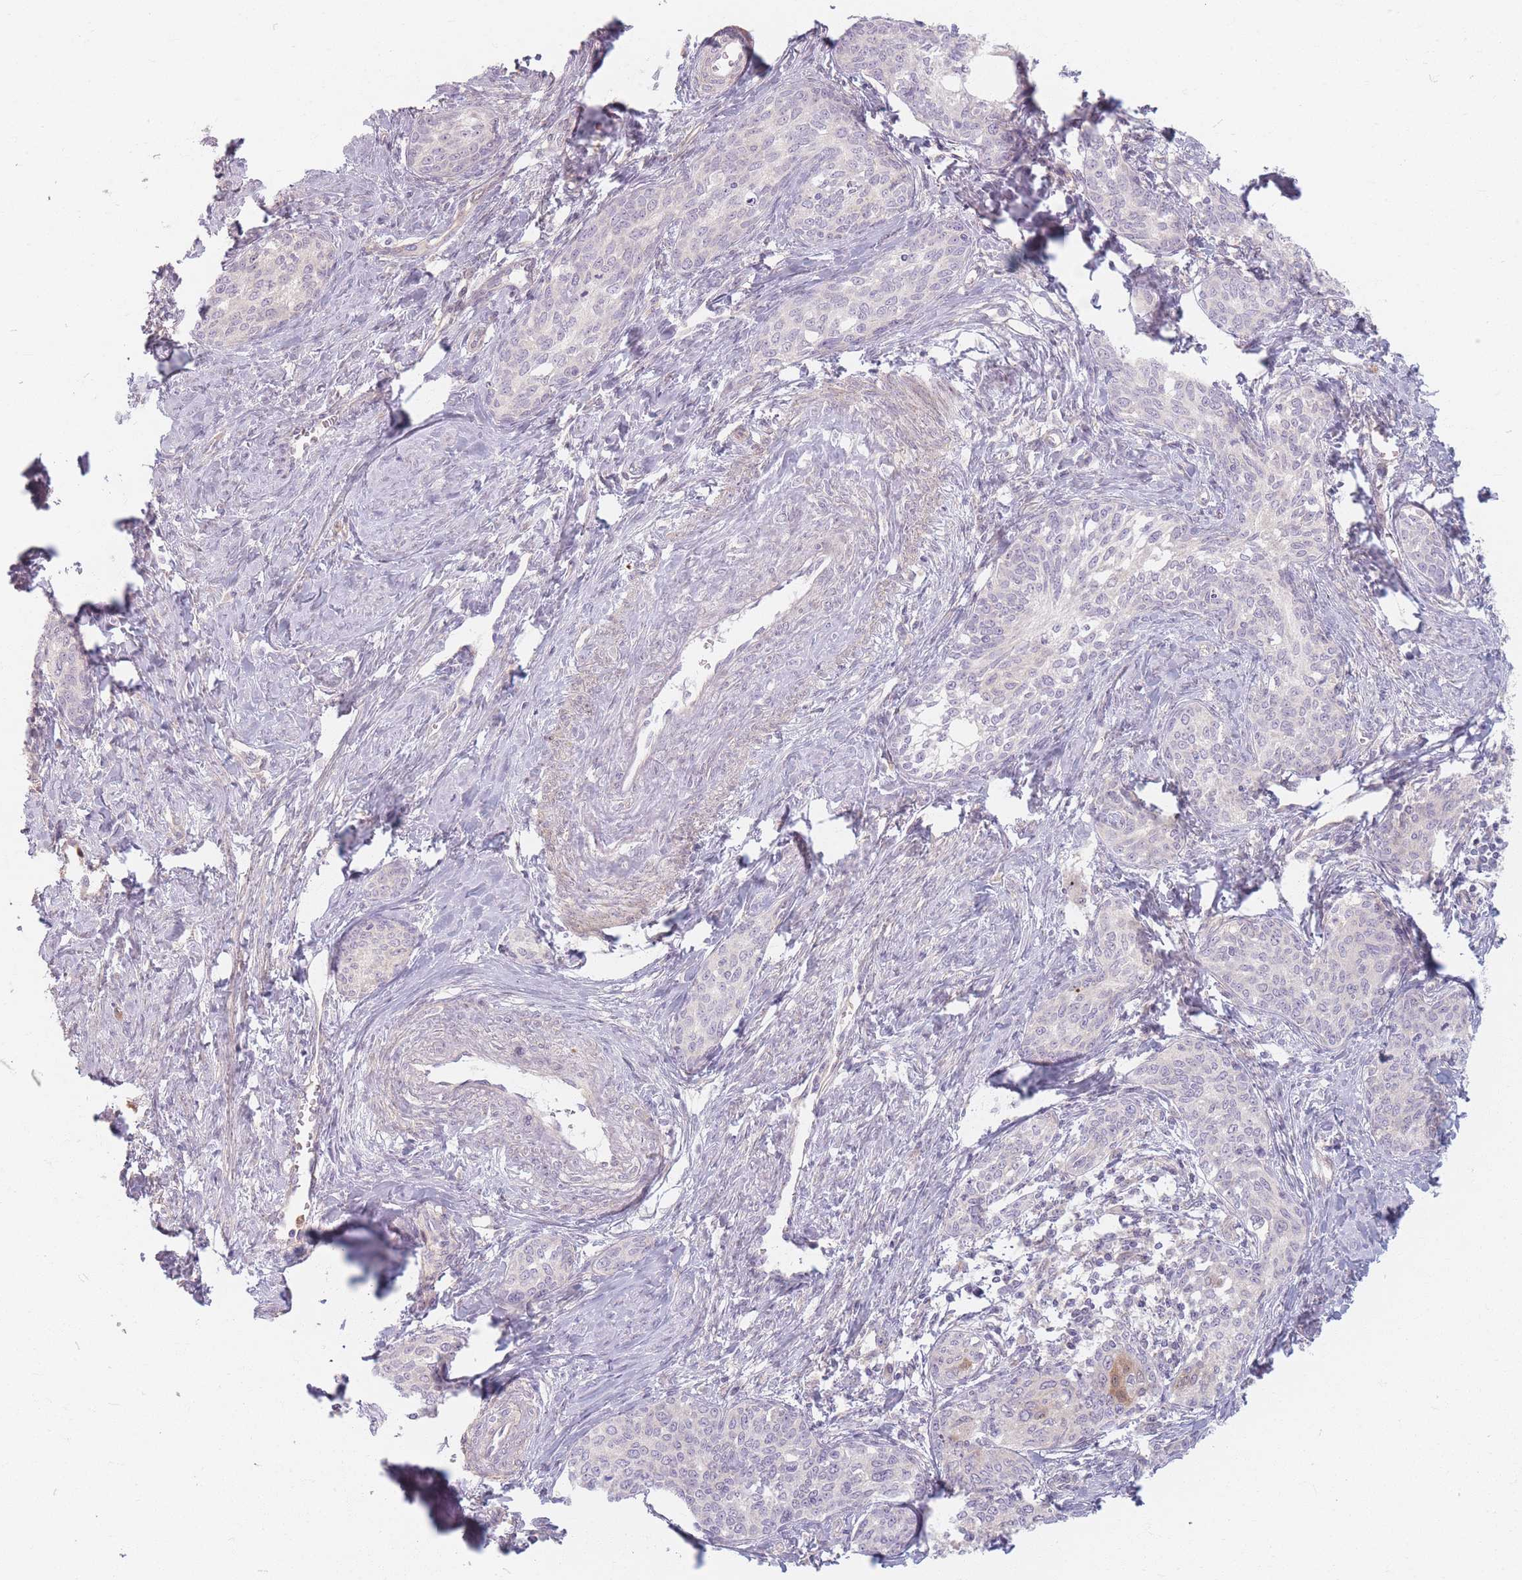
{"staining": {"intensity": "negative", "quantity": "none", "location": "none"}, "tissue": "cervical cancer", "cell_type": "Tumor cells", "image_type": "cancer", "snomed": [{"axis": "morphology", "description": "Squamous cell carcinoma, NOS"}, {"axis": "morphology", "description": "Adenocarcinoma, NOS"}, {"axis": "topography", "description": "Cervix"}], "caption": "Human cervical squamous cell carcinoma stained for a protein using IHC displays no expression in tumor cells.", "gene": "CHCHD7", "patient": {"sex": "female", "age": 52}}